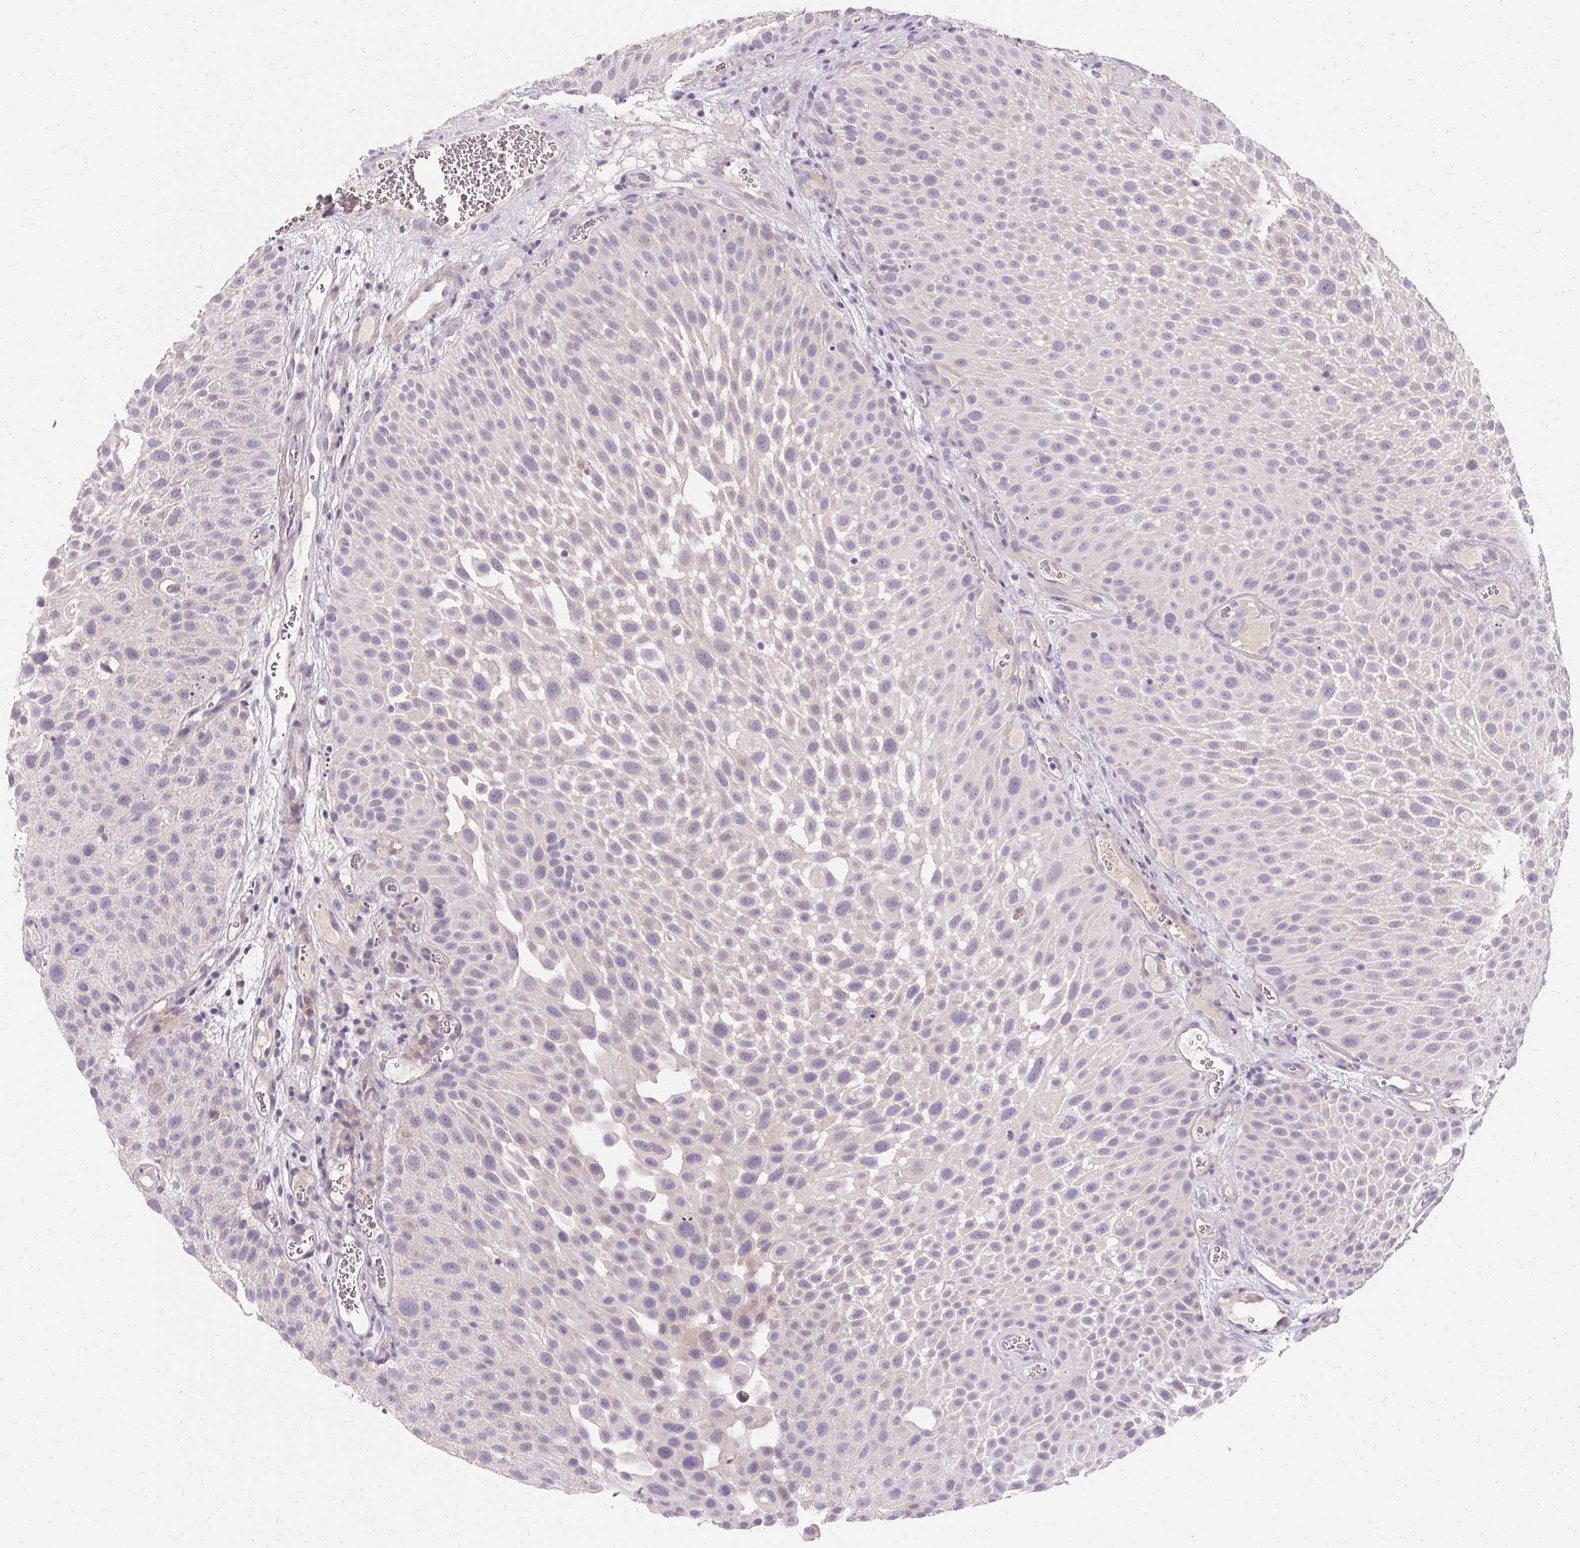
{"staining": {"intensity": "negative", "quantity": "none", "location": "none"}, "tissue": "urothelial cancer", "cell_type": "Tumor cells", "image_type": "cancer", "snomed": [{"axis": "morphology", "description": "Urothelial carcinoma, Low grade"}, {"axis": "topography", "description": "Urinary bladder"}], "caption": "Urothelial carcinoma (low-grade) was stained to show a protein in brown. There is no significant expression in tumor cells.", "gene": "TRIP13", "patient": {"sex": "male", "age": 72}}